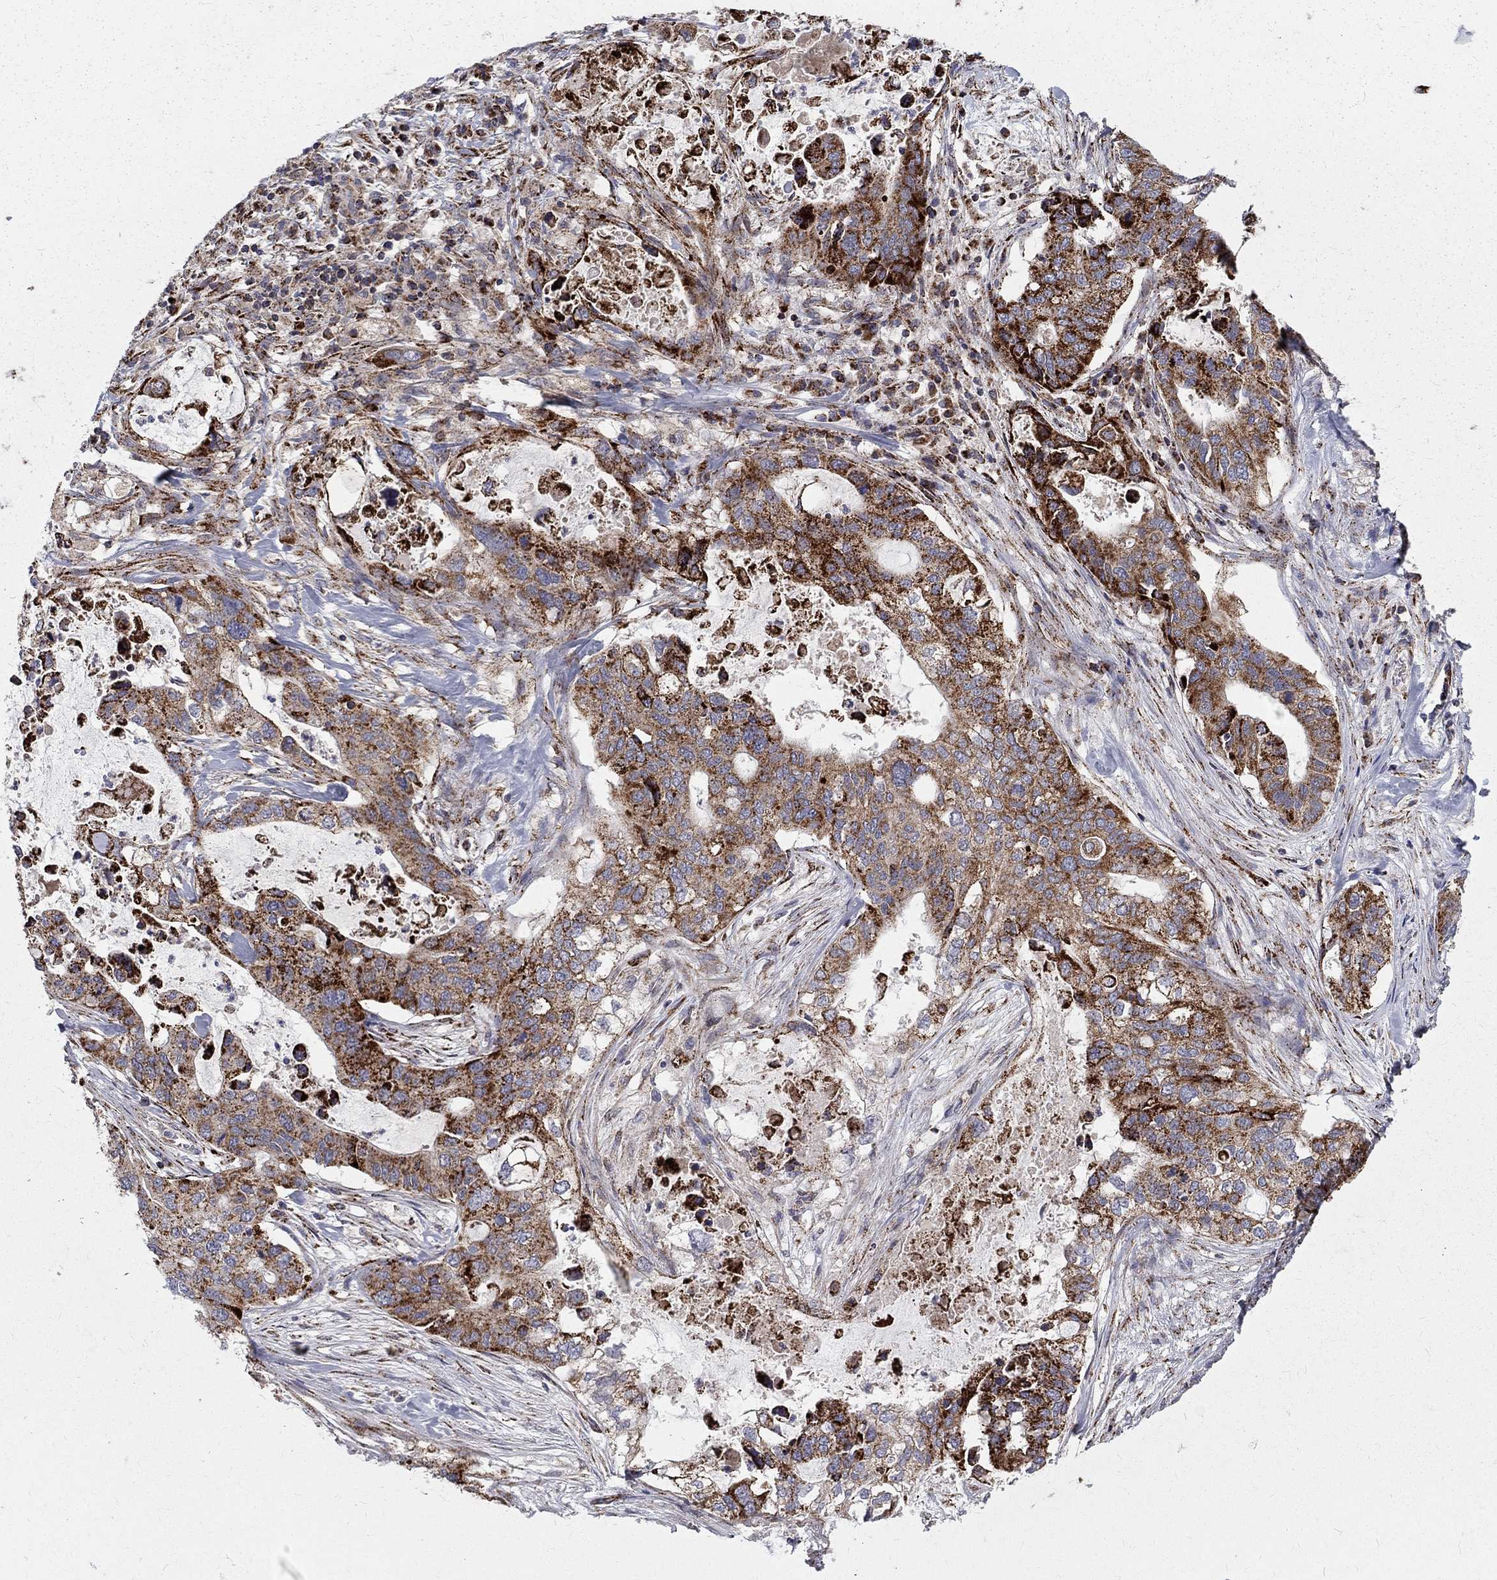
{"staining": {"intensity": "strong", "quantity": ">75%", "location": "cytoplasmic/membranous"}, "tissue": "stomach cancer", "cell_type": "Tumor cells", "image_type": "cancer", "snomed": [{"axis": "morphology", "description": "Adenocarcinoma, NOS"}, {"axis": "topography", "description": "Stomach"}], "caption": "DAB immunohistochemical staining of human stomach cancer (adenocarcinoma) shows strong cytoplasmic/membranous protein staining in approximately >75% of tumor cells. (brown staining indicates protein expression, while blue staining denotes nuclei).", "gene": "ALDH1B1", "patient": {"sex": "male", "age": 54}}